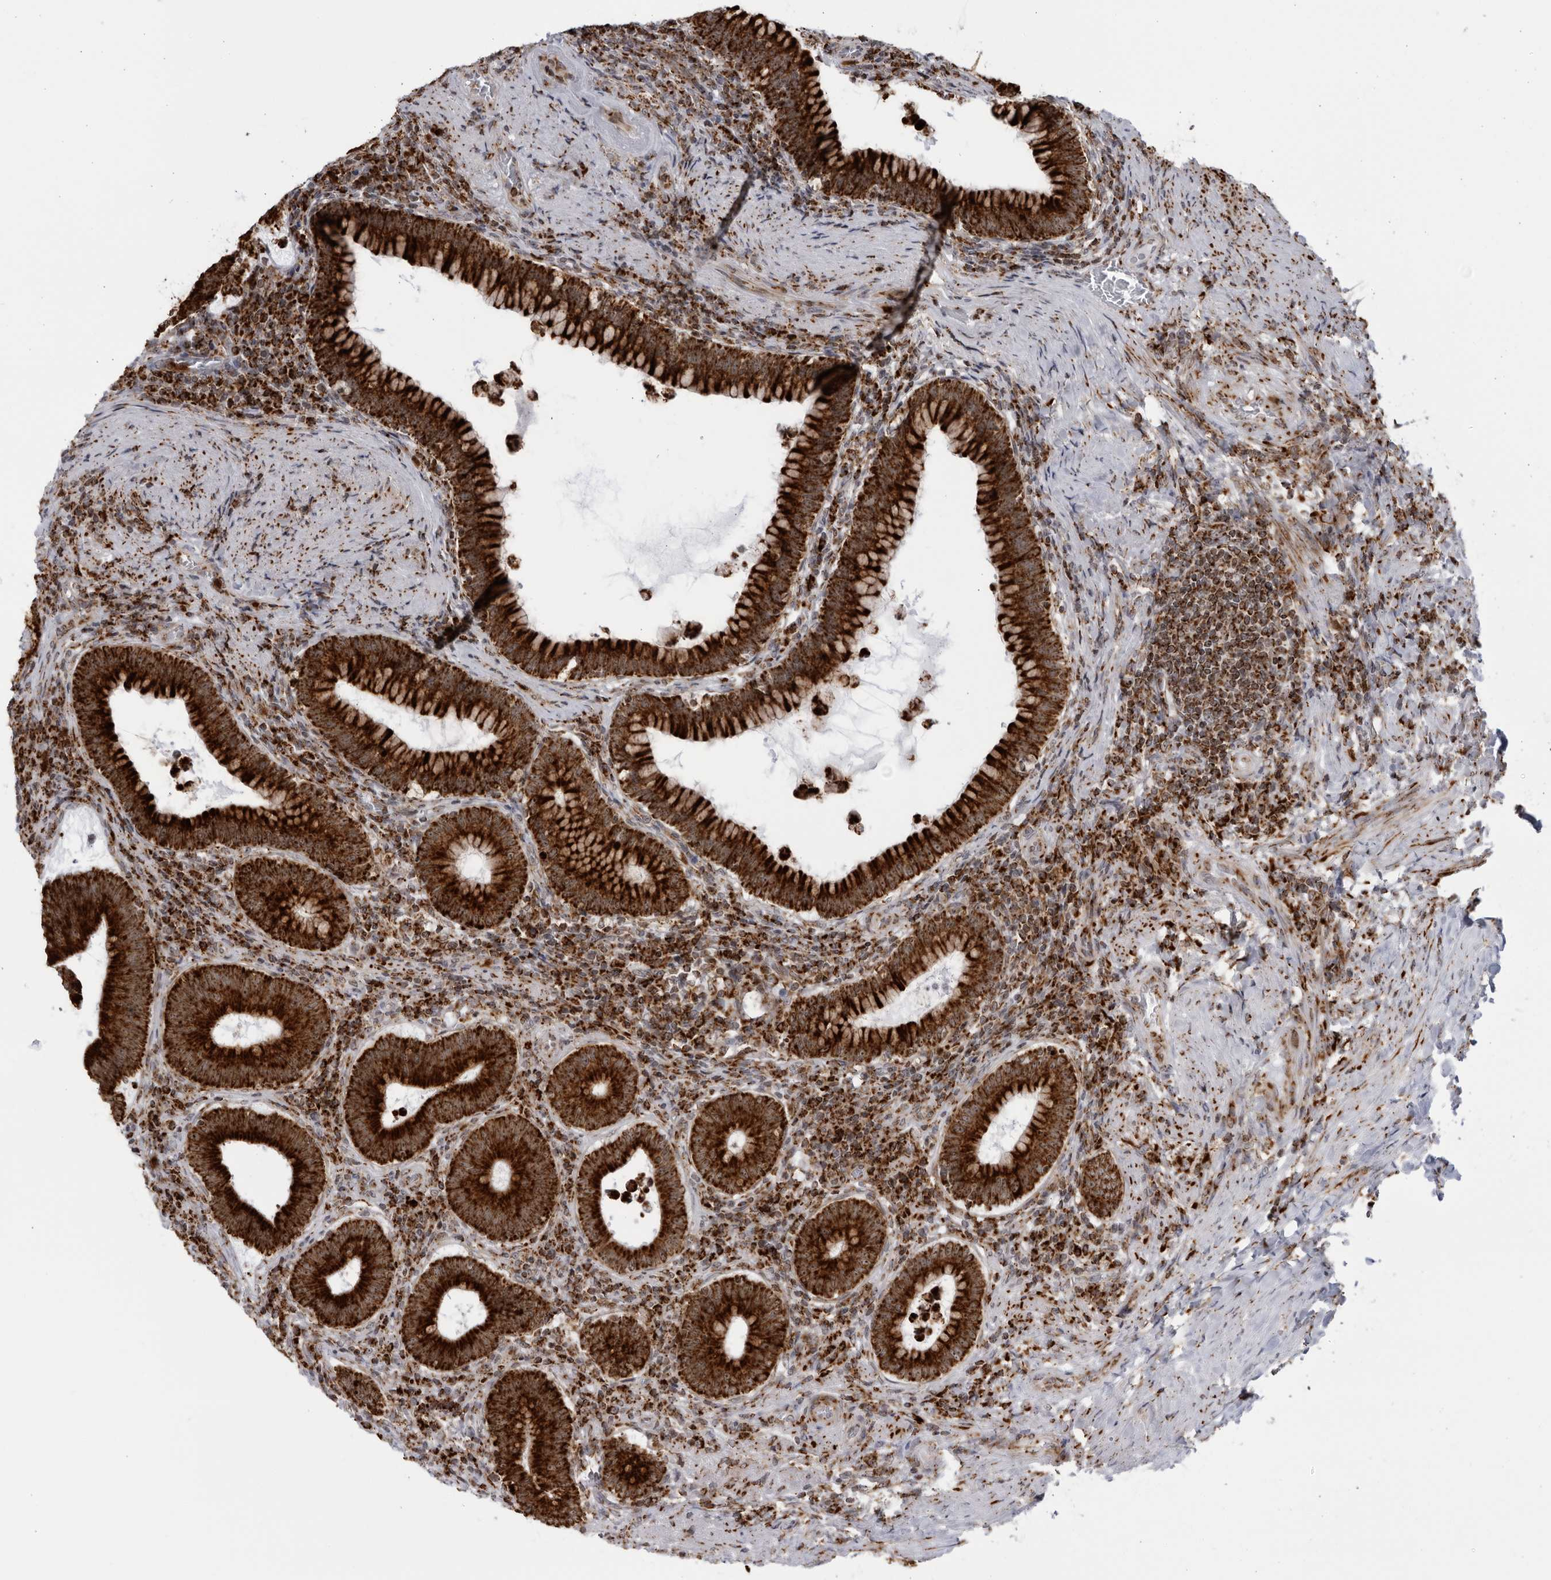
{"staining": {"intensity": "strong", "quantity": ">75%", "location": "cytoplasmic/membranous,nuclear"}, "tissue": "colorectal cancer", "cell_type": "Tumor cells", "image_type": "cancer", "snomed": [{"axis": "morphology", "description": "Normal tissue, NOS"}, {"axis": "topography", "description": "Colon"}], "caption": "A photomicrograph of human colorectal cancer stained for a protein exhibits strong cytoplasmic/membranous and nuclear brown staining in tumor cells.", "gene": "RBM34", "patient": {"sex": "female", "age": 82}}